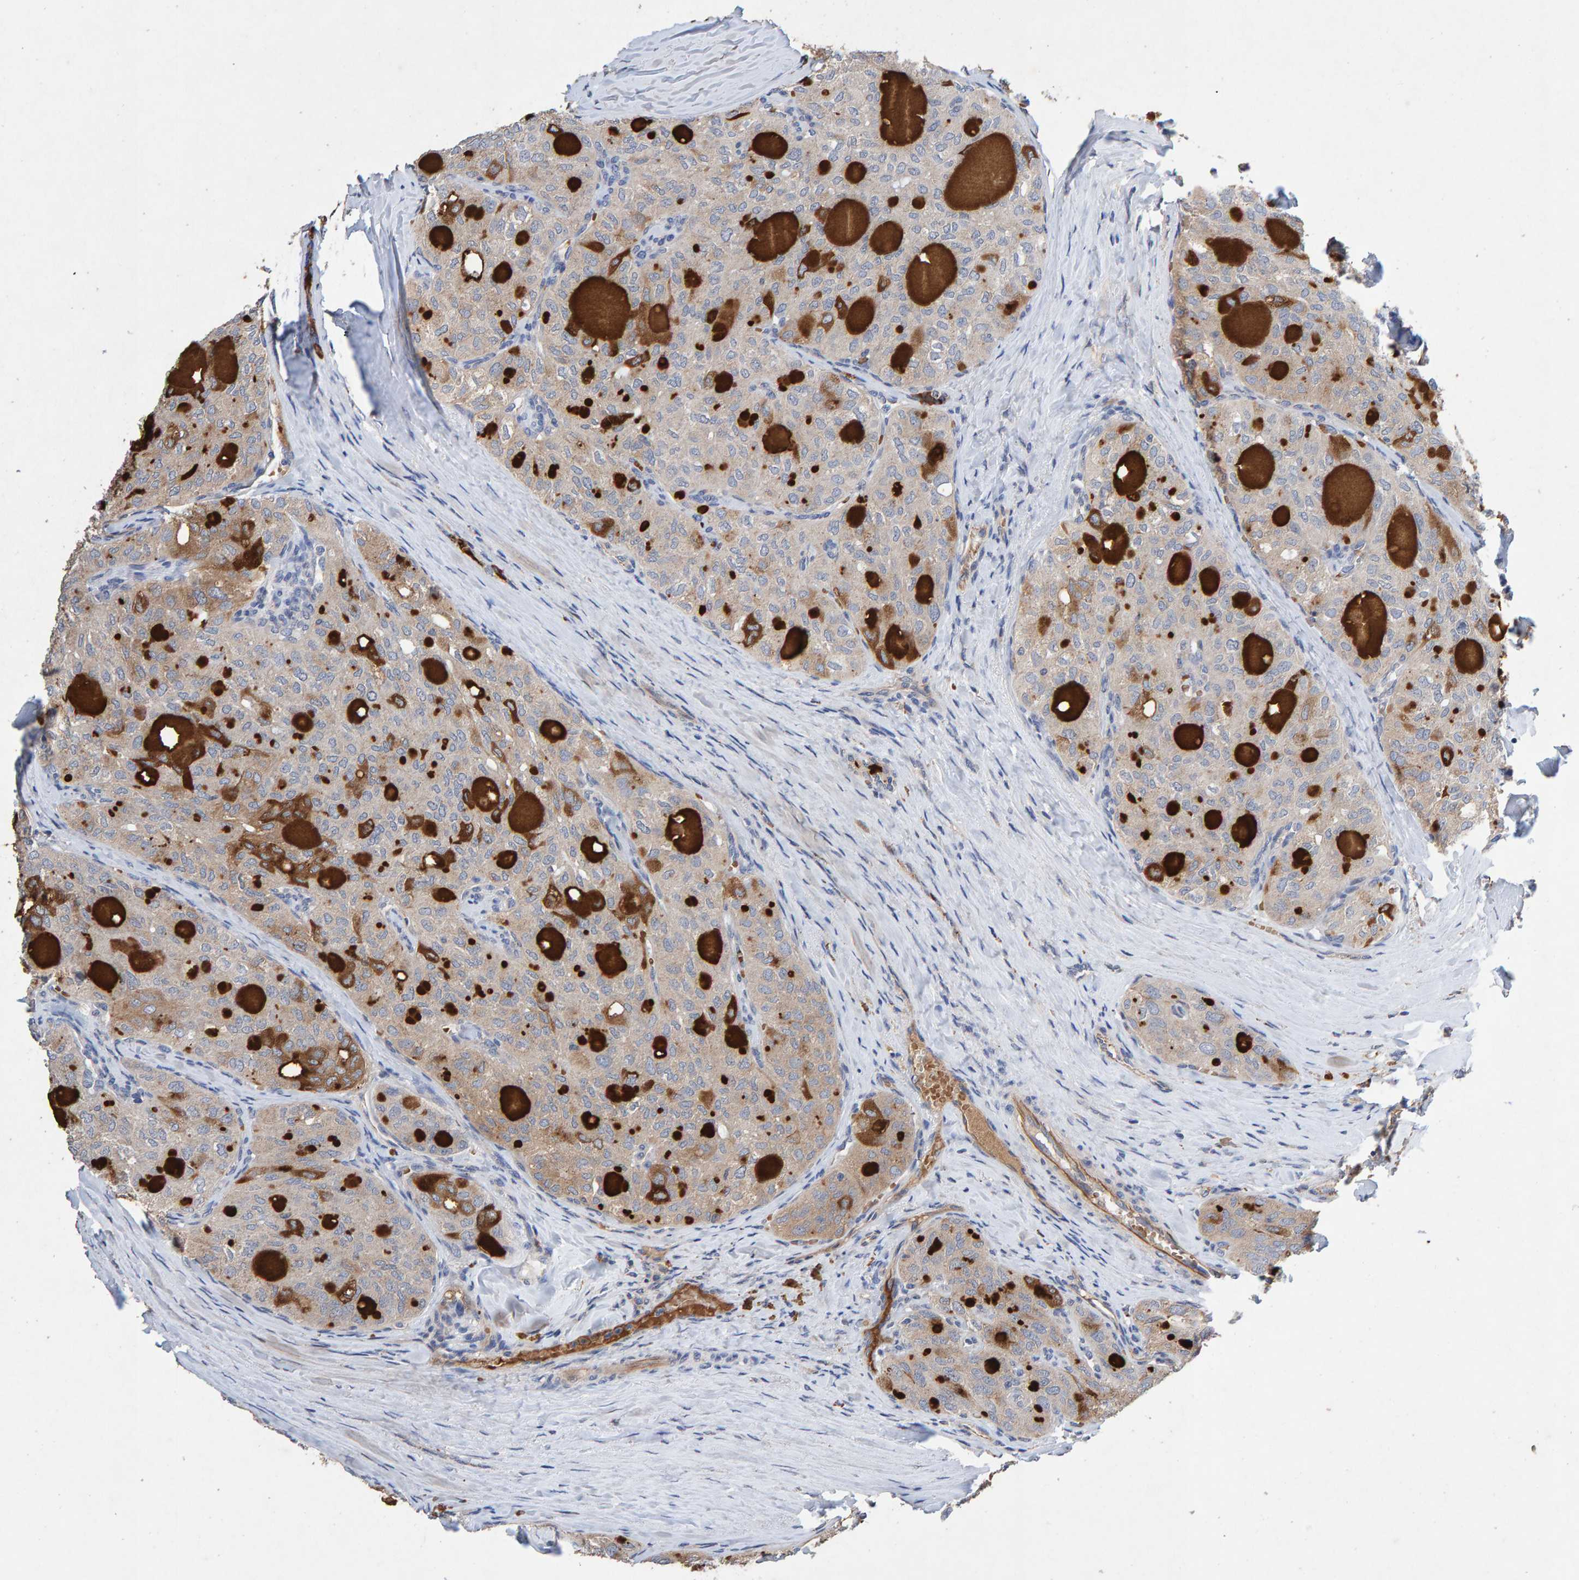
{"staining": {"intensity": "weak", "quantity": "<25%", "location": "cytoplasmic/membranous"}, "tissue": "thyroid cancer", "cell_type": "Tumor cells", "image_type": "cancer", "snomed": [{"axis": "morphology", "description": "Follicular adenoma carcinoma, NOS"}, {"axis": "topography", "description": "Thyroid gland"}], "caption": "There is no significant positivity in tumor cells of thyroid follicular adenoma carcinoma.", "gene": "EFR3A", "patient": {"sex": "male", "age": 75}}